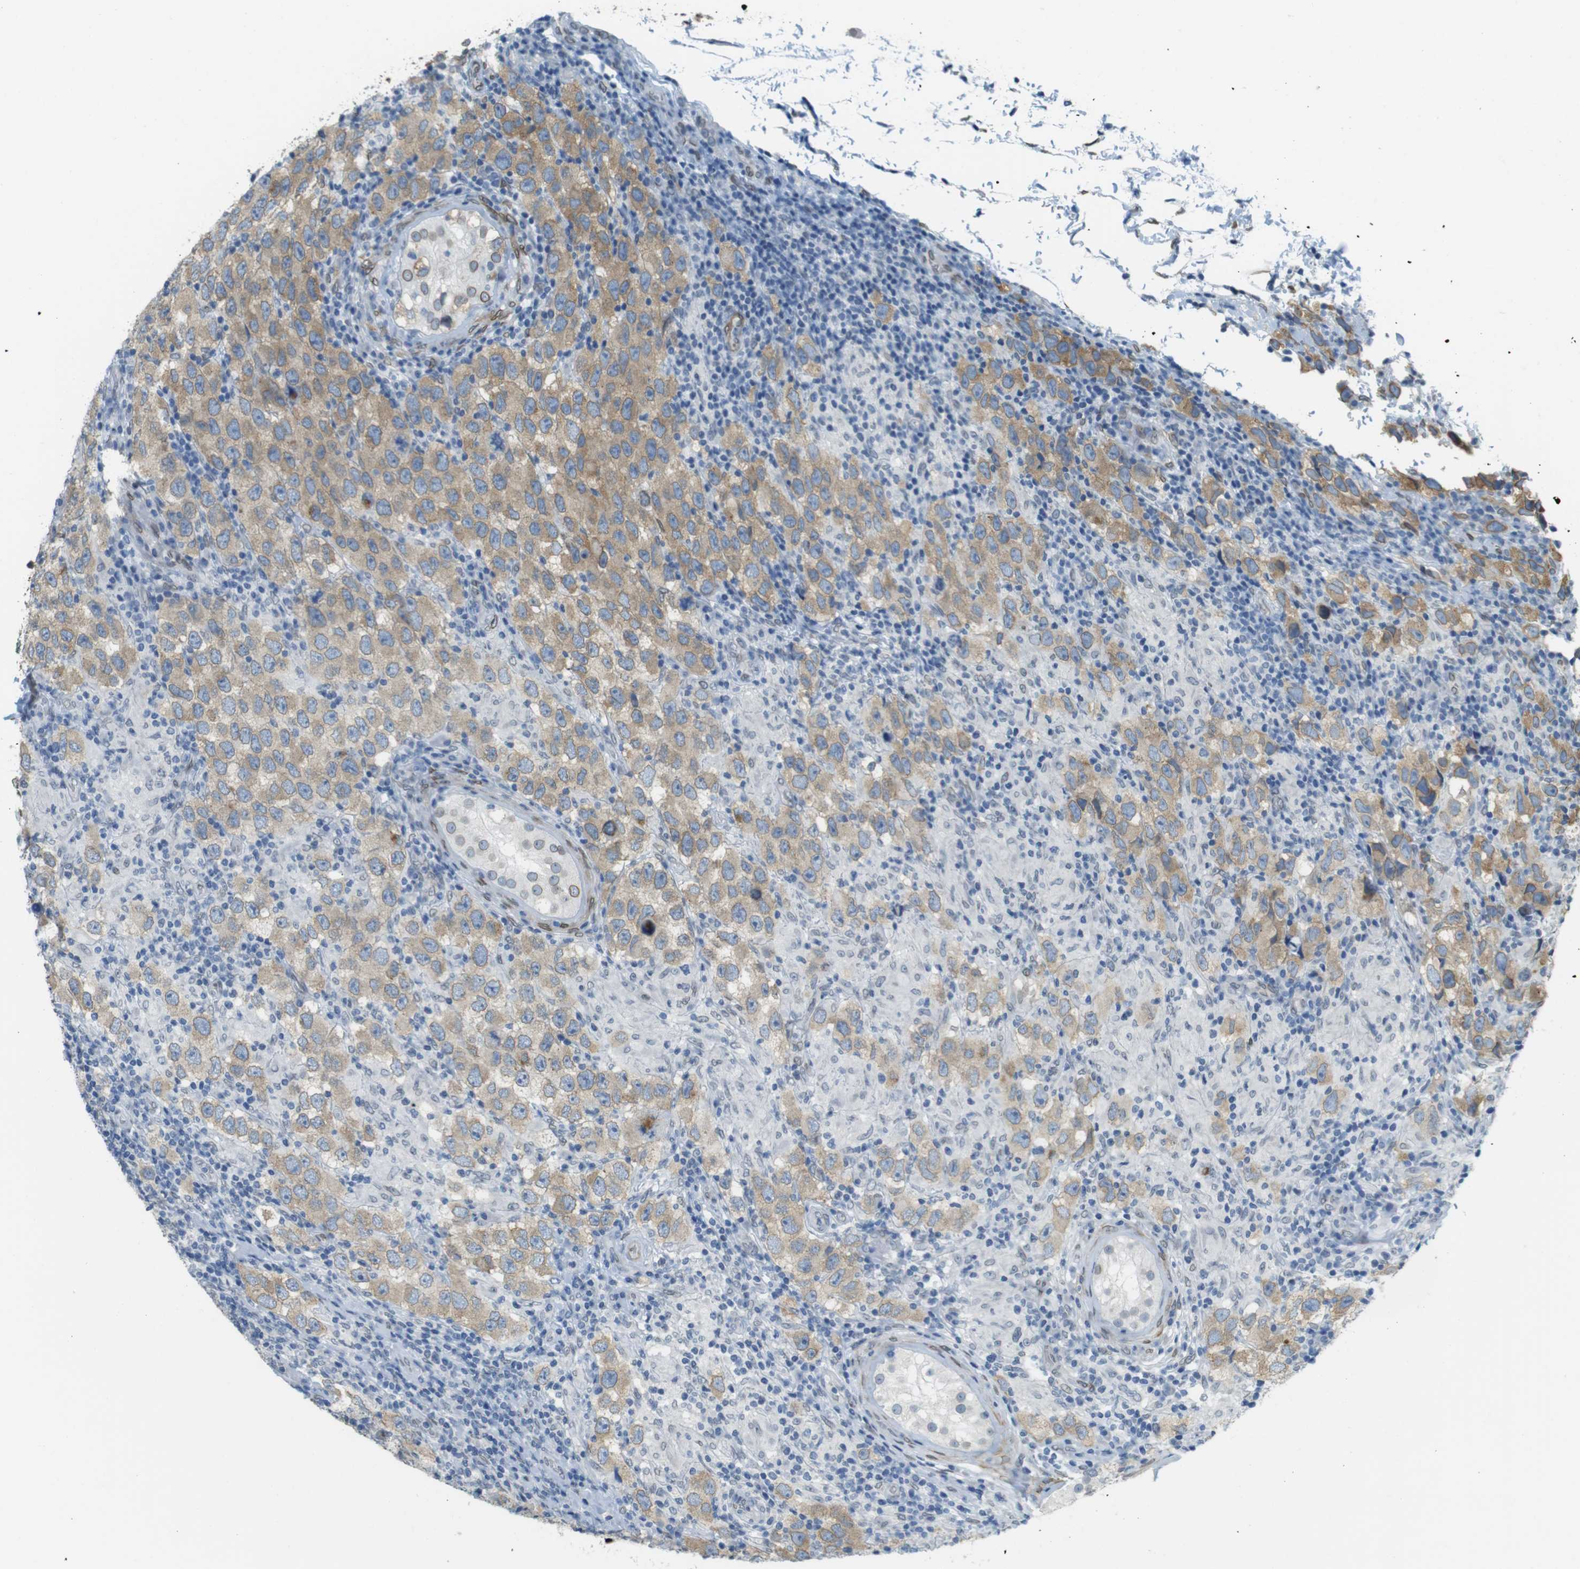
{"staining": {"intensity": "weak", "quantity": ">75%", "location": "cytoplasmic/membranous,nuclear"}, "tissue": "testis cancer", "cell_type": "Tumor cells", "image_type": "cancer", "snomed": [{"axis": "morphology", "description": "Carcinoma, Embryonal, NOS"}, {"axis": "topography", "description": "Testis"}], "caption": "Testis embryonal carcinoma stained with a brown dye exhibits weak cytoplasmic/membranous and nuclear positive expression in about >75% of tumor cells.", "gene": "ARL6IP6", "patient": {"sex": "male", "age": 21}}